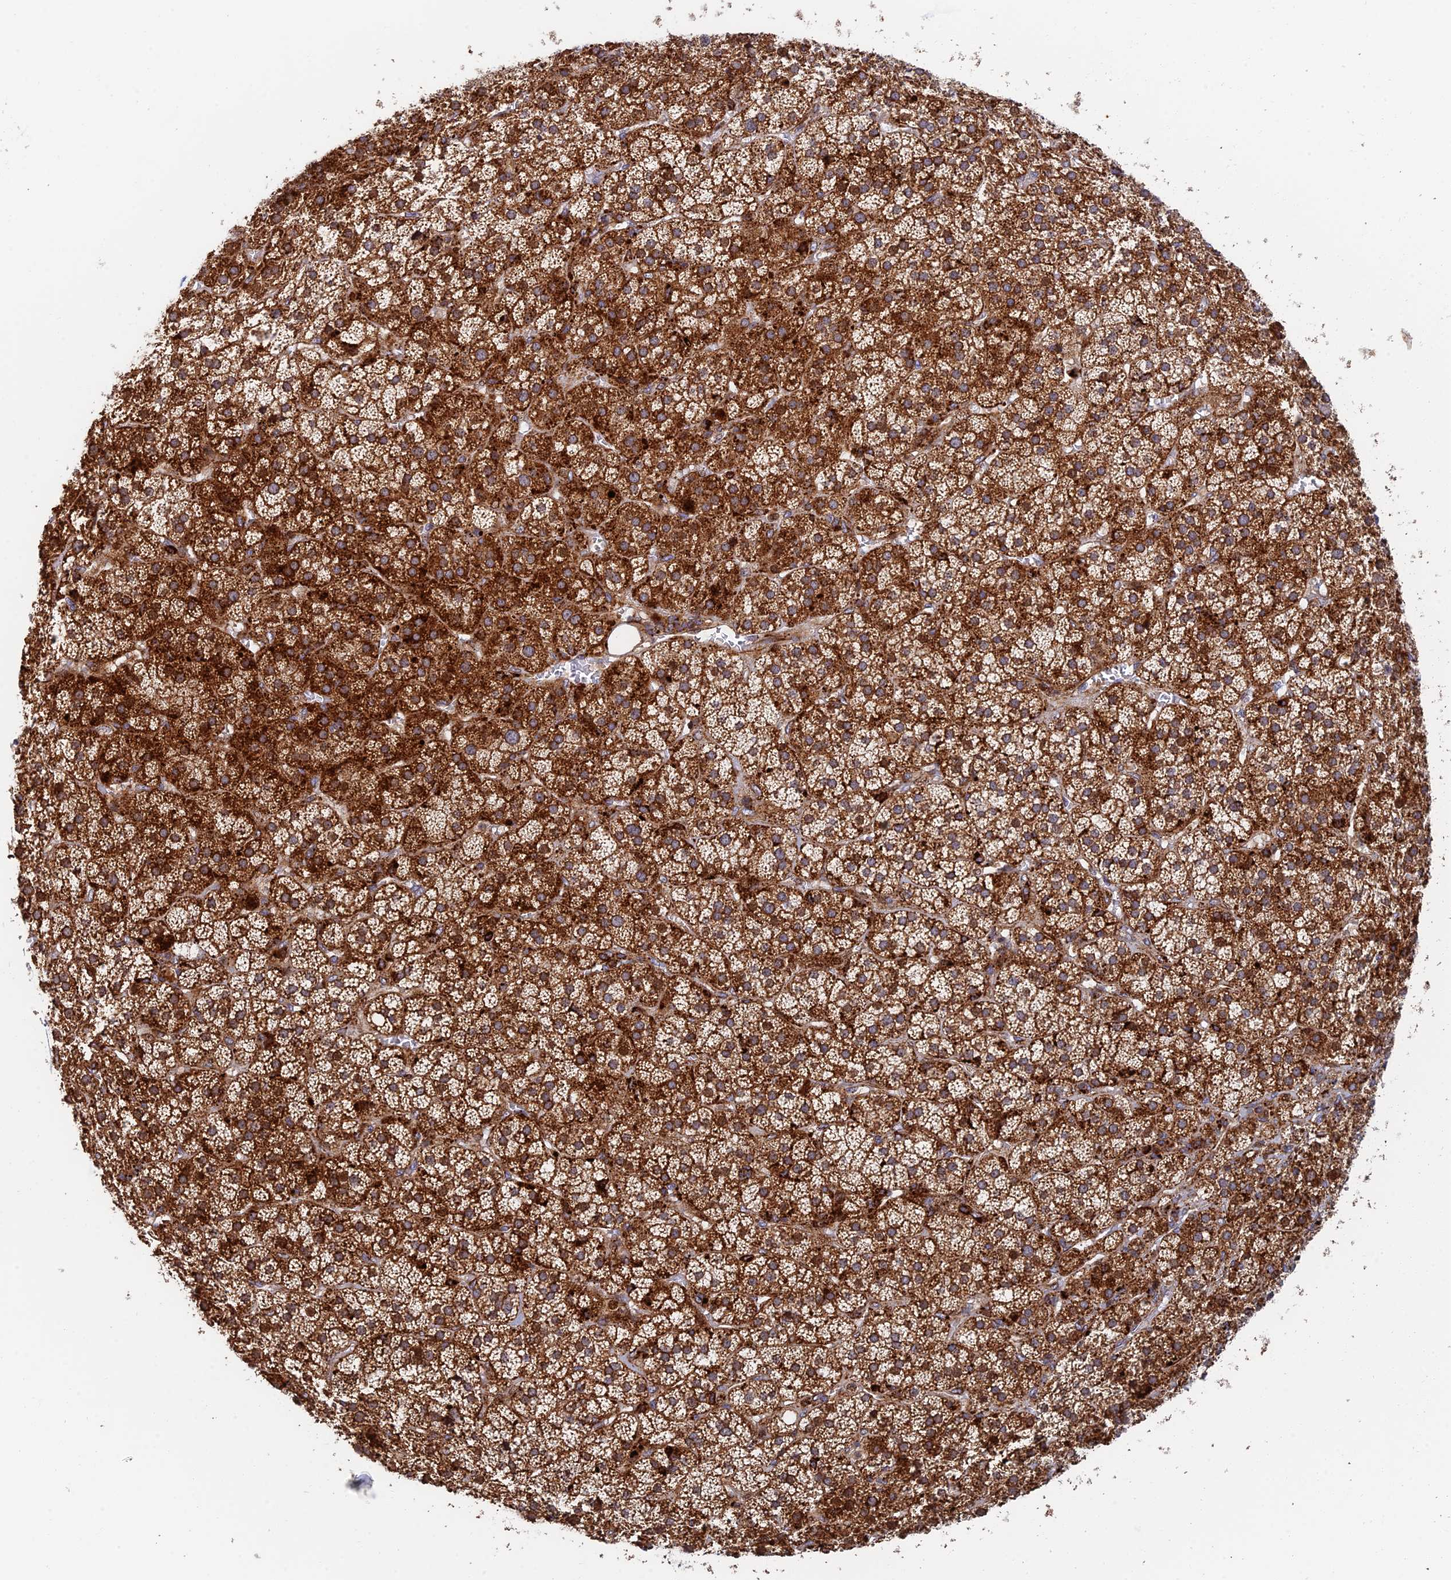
{"staining": {"intensity": "strong", "quantity": ">75%", "location": "cytoplasmic/membranous"}, "tissue": "adrenal gland", "cell_type": "Glandular cells", "image_type": "normal", "snomed": [{"axis": "morphology", "description": "Normal tissue, NOS"}, {"axis": "topography", "description": "Adrenal gland"}], "caption": "Benign adrenal gland exhibits strong cytoplasmic/membranous expression in approximately >75% of glandular cells.", "gene": "PPP2R3C", "patient": {"sex": "female", "age": 70}}